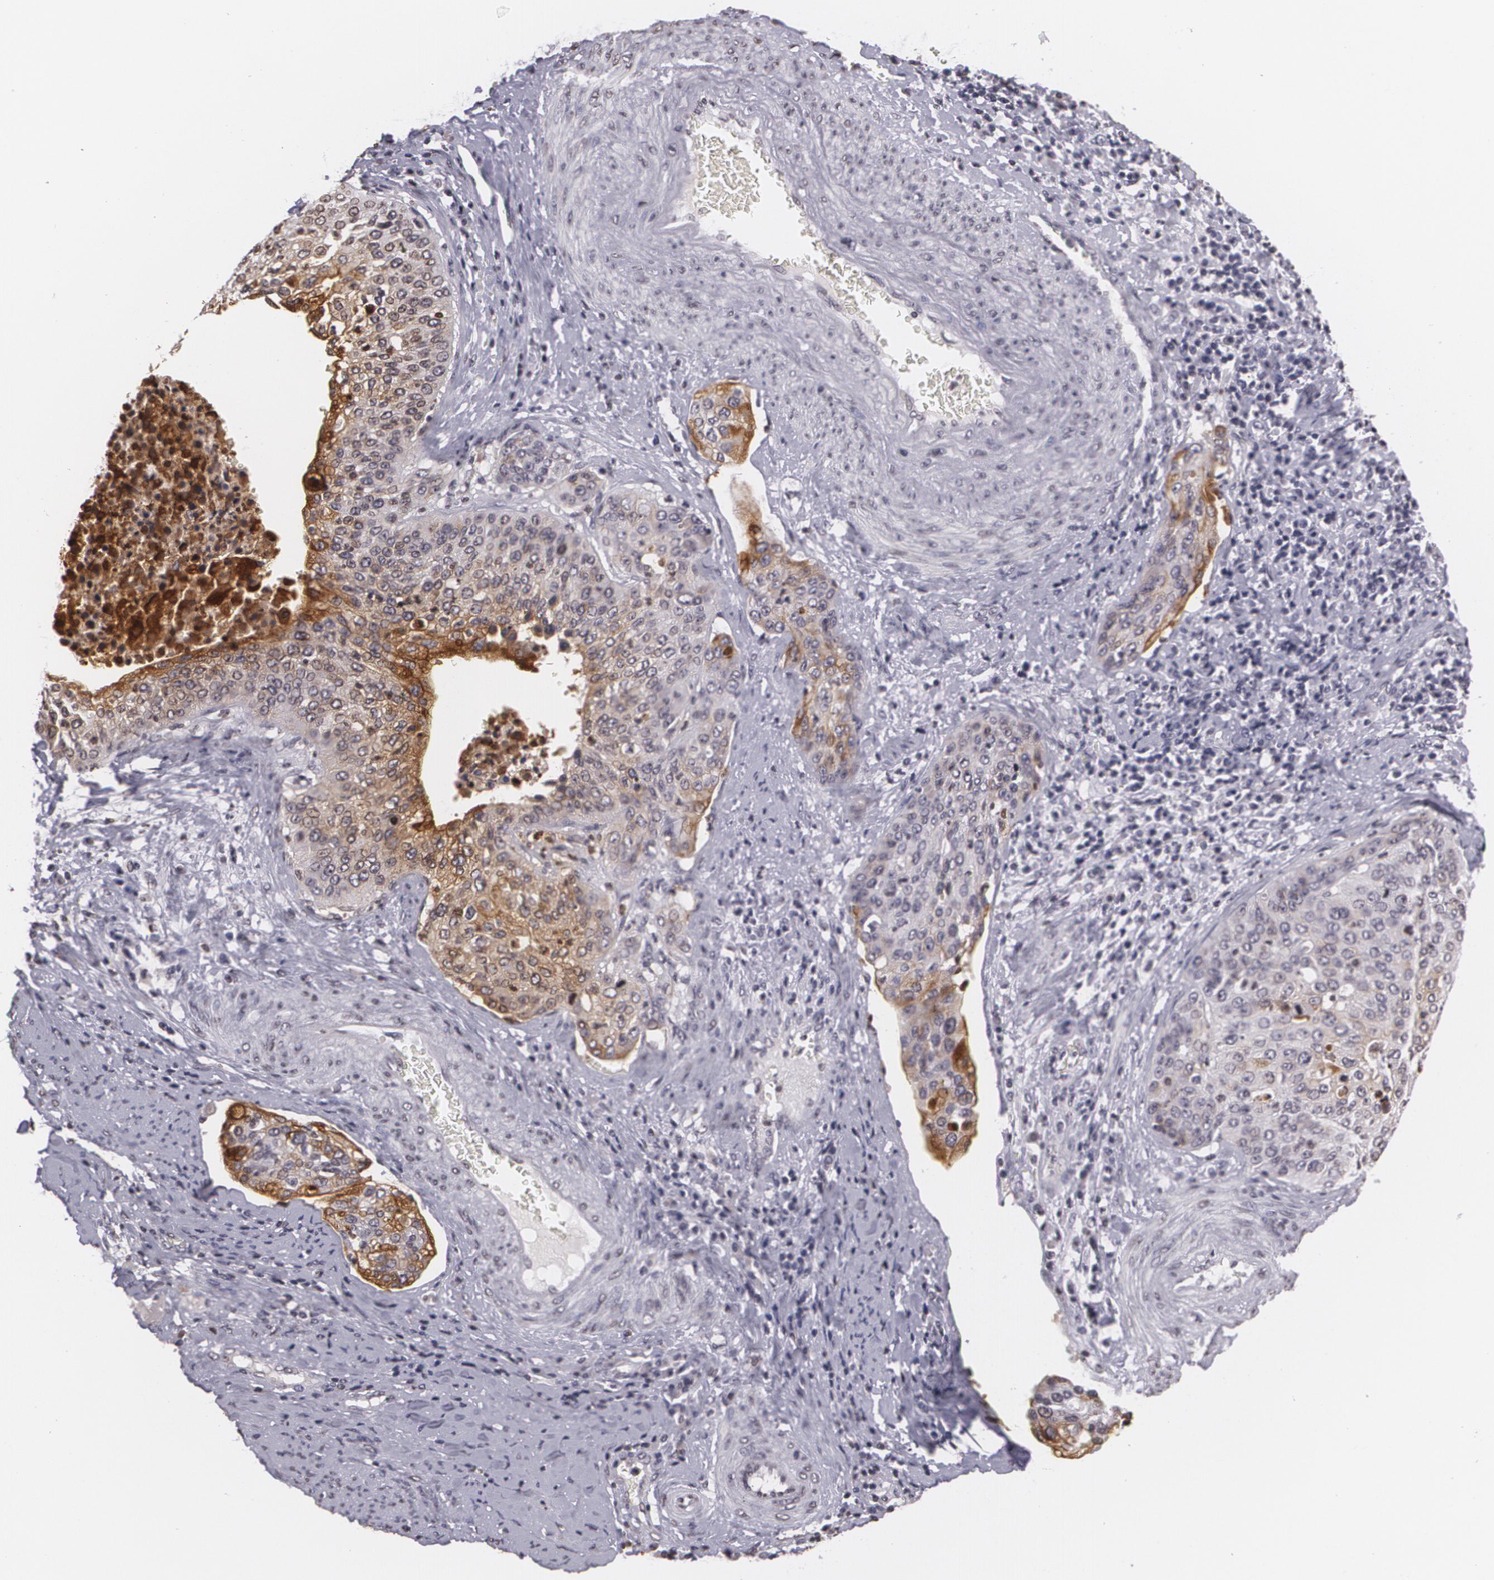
{"staining": {"intensity": "moderate", "quantity": "25%-75%", "location": "cytoplasmic/membranous"}, "tissue": "cervical cancer", "cell_type": "Tumor cells", "image_type": "cancer", "snomed": [{"axis": "morphology", "description": "Squamous cell carcinoma, NOS"}, {"axis": "topography", "description": "Cervix"}], "caption": "DAB immunohistochemical staining of human cervical squamous cell carcinoma exhibits moderate cytoplasmic/membranous protein expression in about 25%-75% of tumor cells.", "gene": "MUC1", "patient": {"sex": "female", "age": 41}}